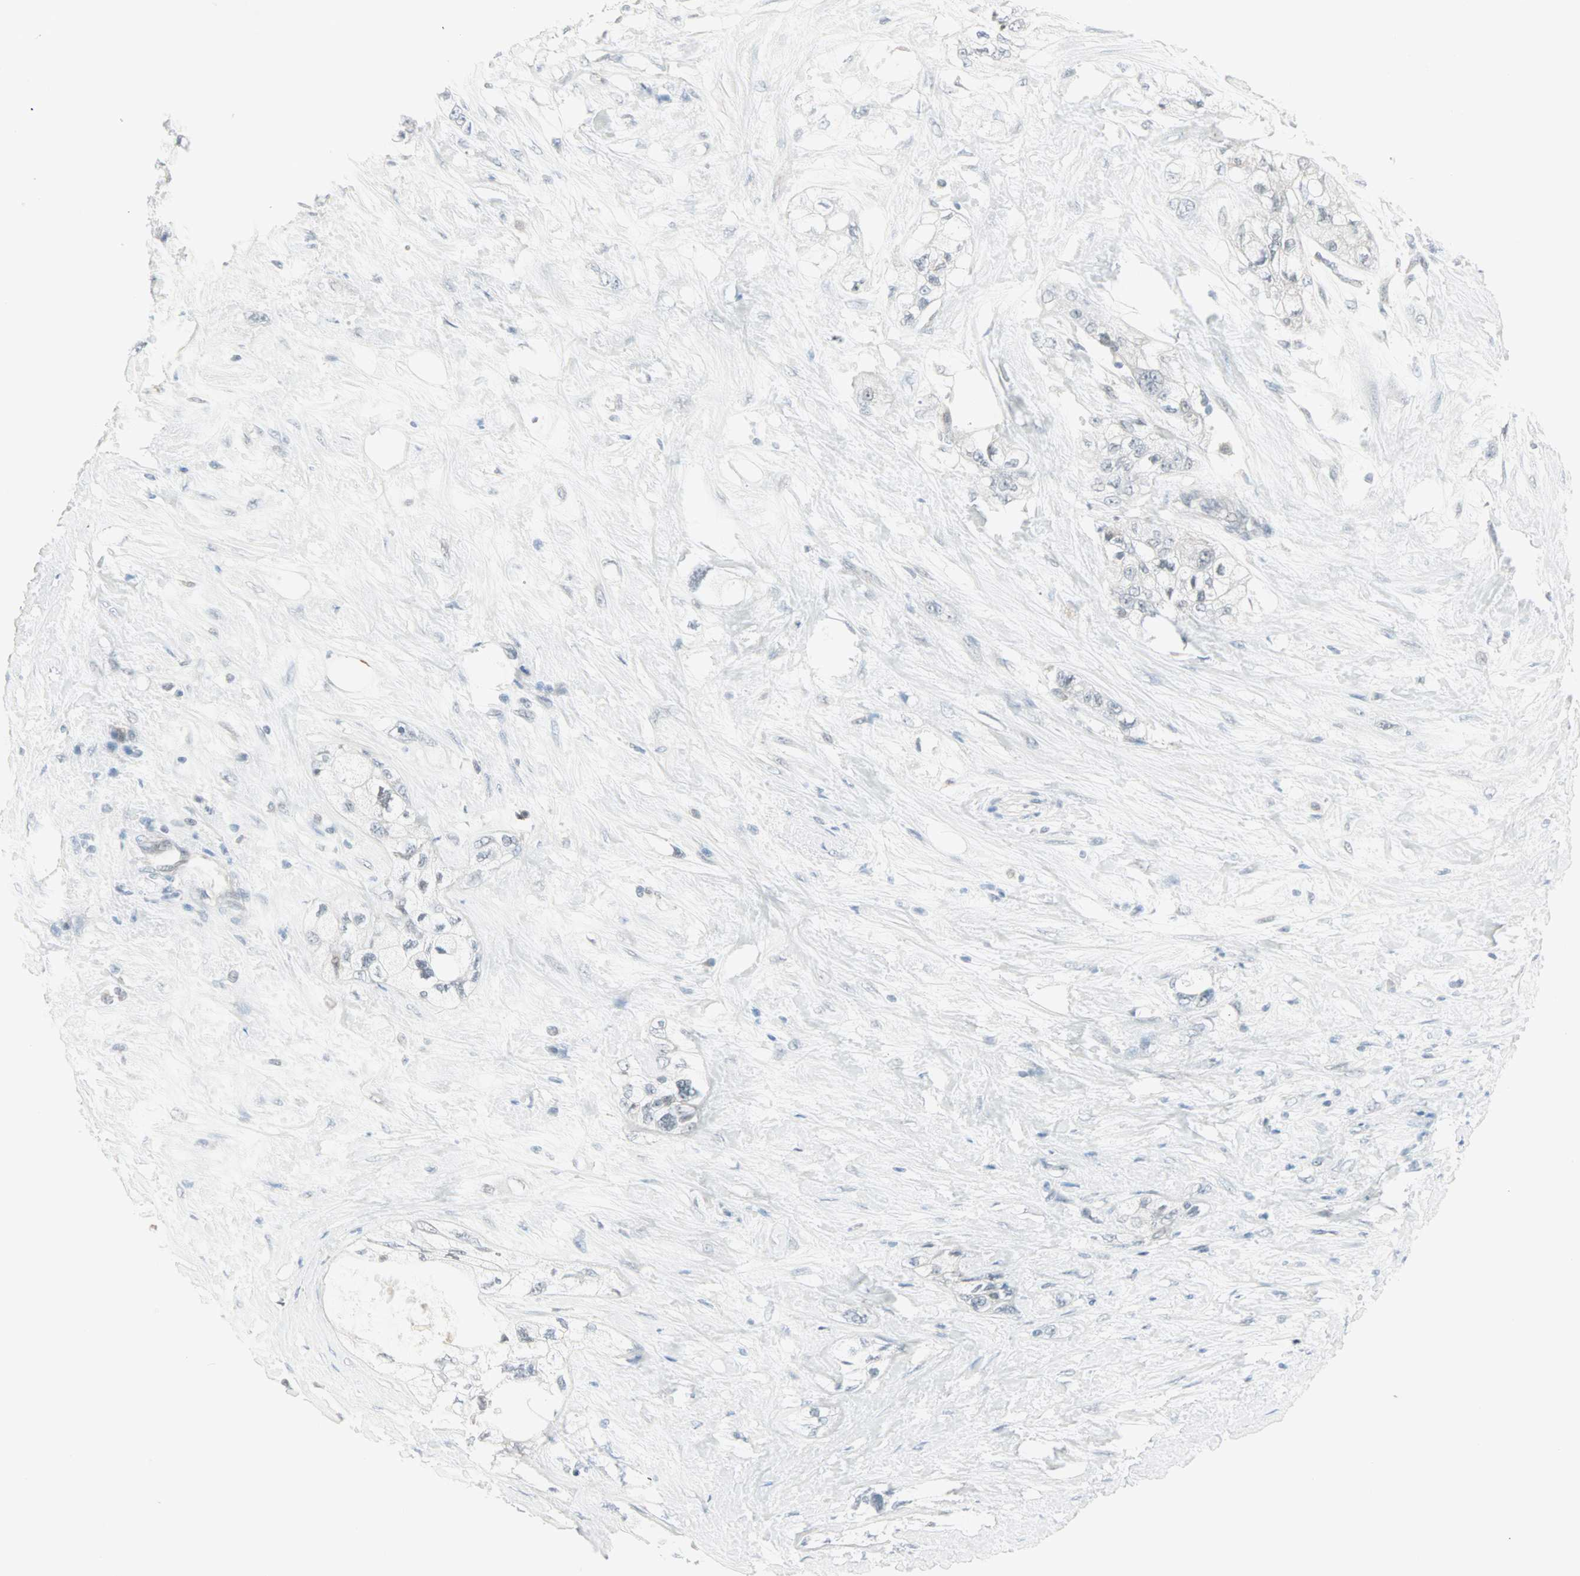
{"staining": {"intensity": "negative", "quantity": "none", "location": "none"}, "tissue": "pancreatic cancer", "cell_type": "Tumor cells", "image_type": "cancer", "snomed": [{"axis": "morphology", "description": "Adenocarcinoma, NOS"}, {"axis": "topography", "description": "Pancreas"}], "caption": "The immunohistochemistry image has no significant expression in tumor cells of adenocarcinoma (pancreatic) tissue.", "gene": "PTPA", "patient": {"sex": "male", "age": 70}}